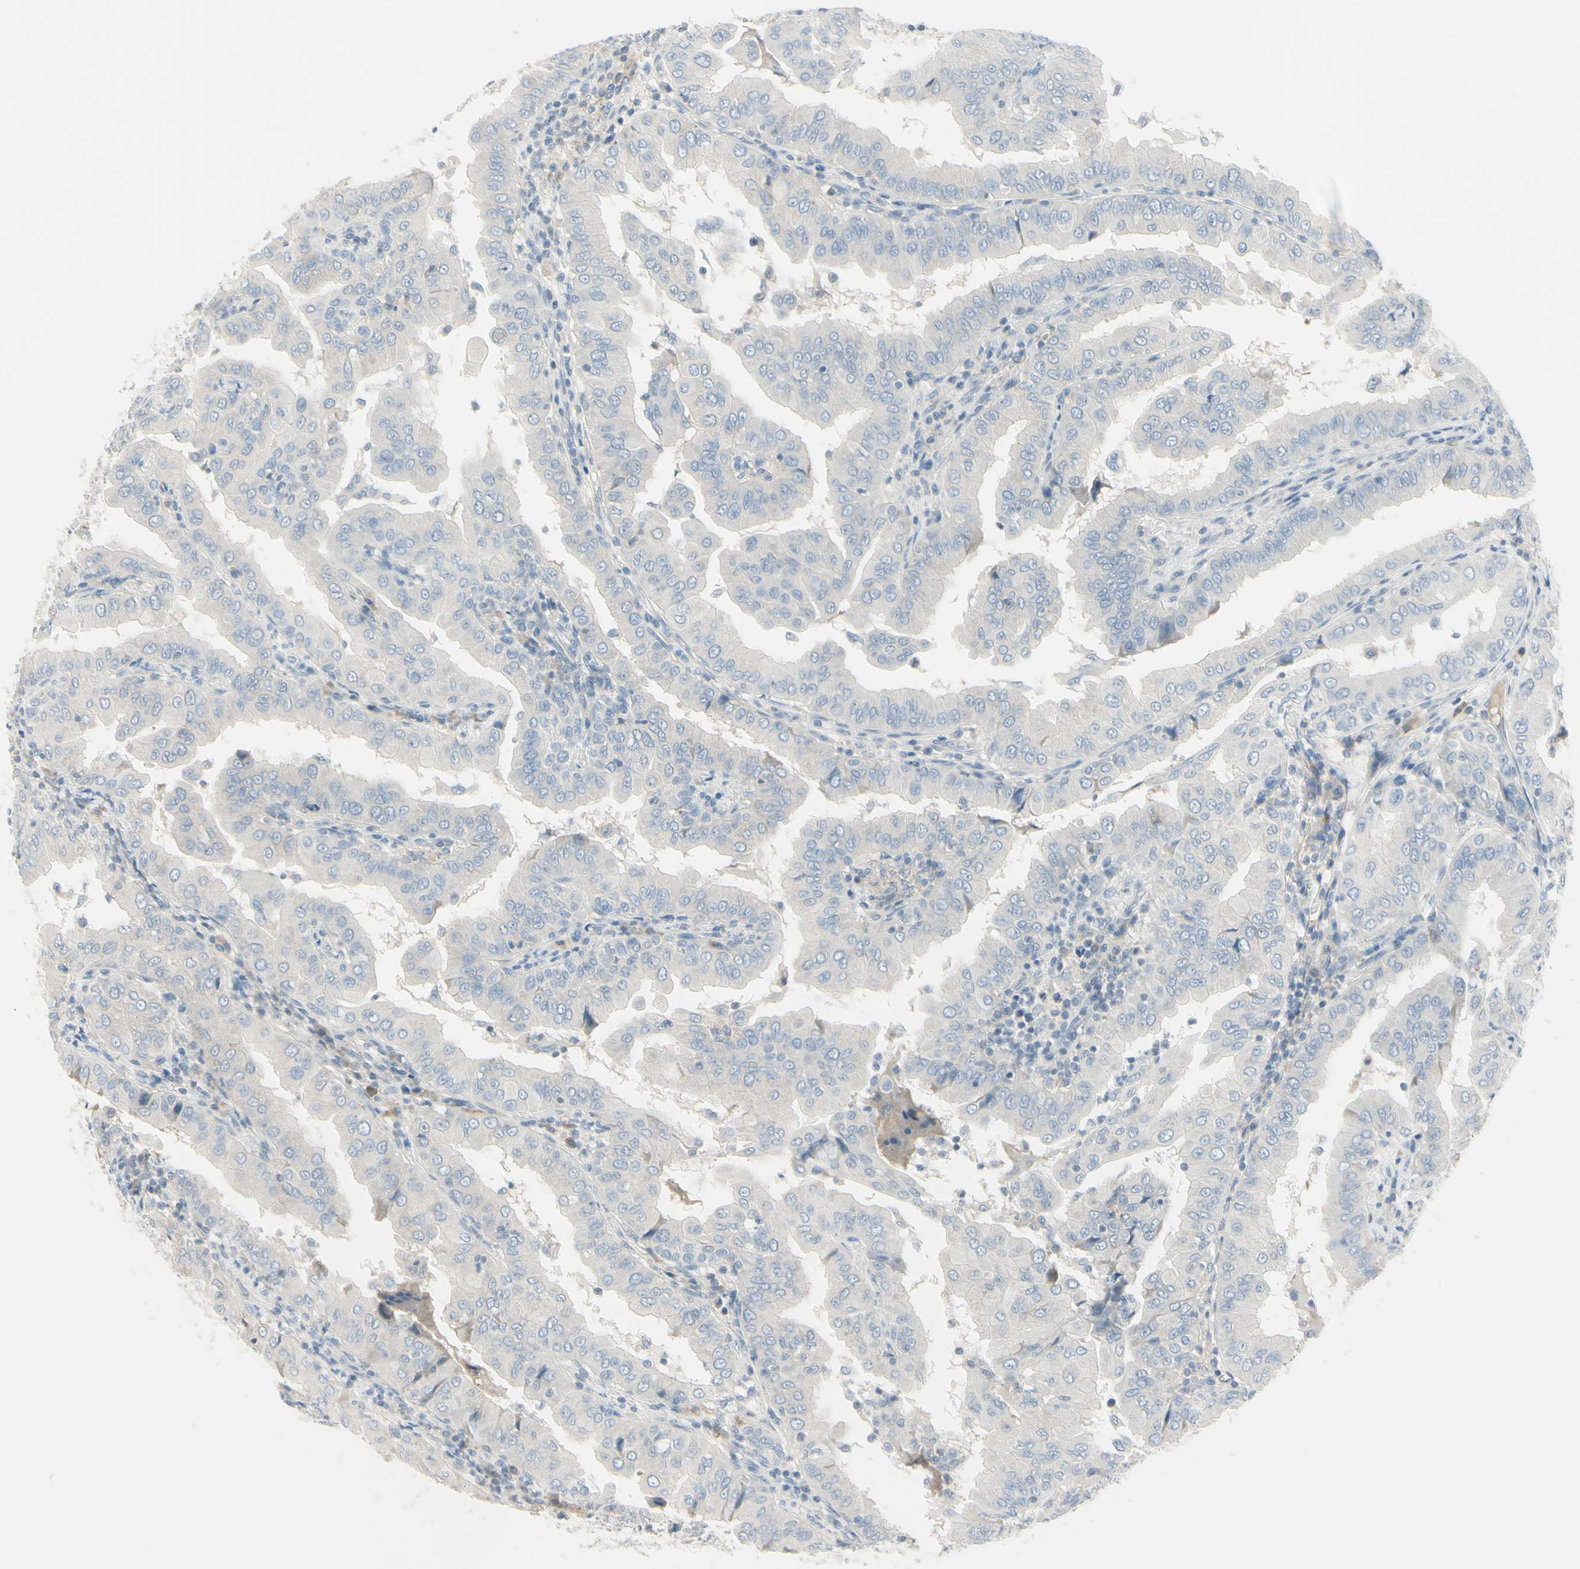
{"staining": {"intensity": "negative", "quantity": "none", "location": "none"}, "tissue": "thyroid cancer", "cell_type": "Tumor cells", "image_type": "cancer", "snomed": [{"axis": "morphology", "description": "Papillary adenocarcinoma, NOS"}, {"axis": "topography", "description": "Thyroid gland"}], "caption": "The image reveals no significant positivity in tumor cells of papillary adenocarcinoma (thyroid). (DAB (3,3'-diaminobenzidine) immunohistochemistry, high magnification).", "gene": "ASB9", "patient": {"sex": "male", "age": 33}}